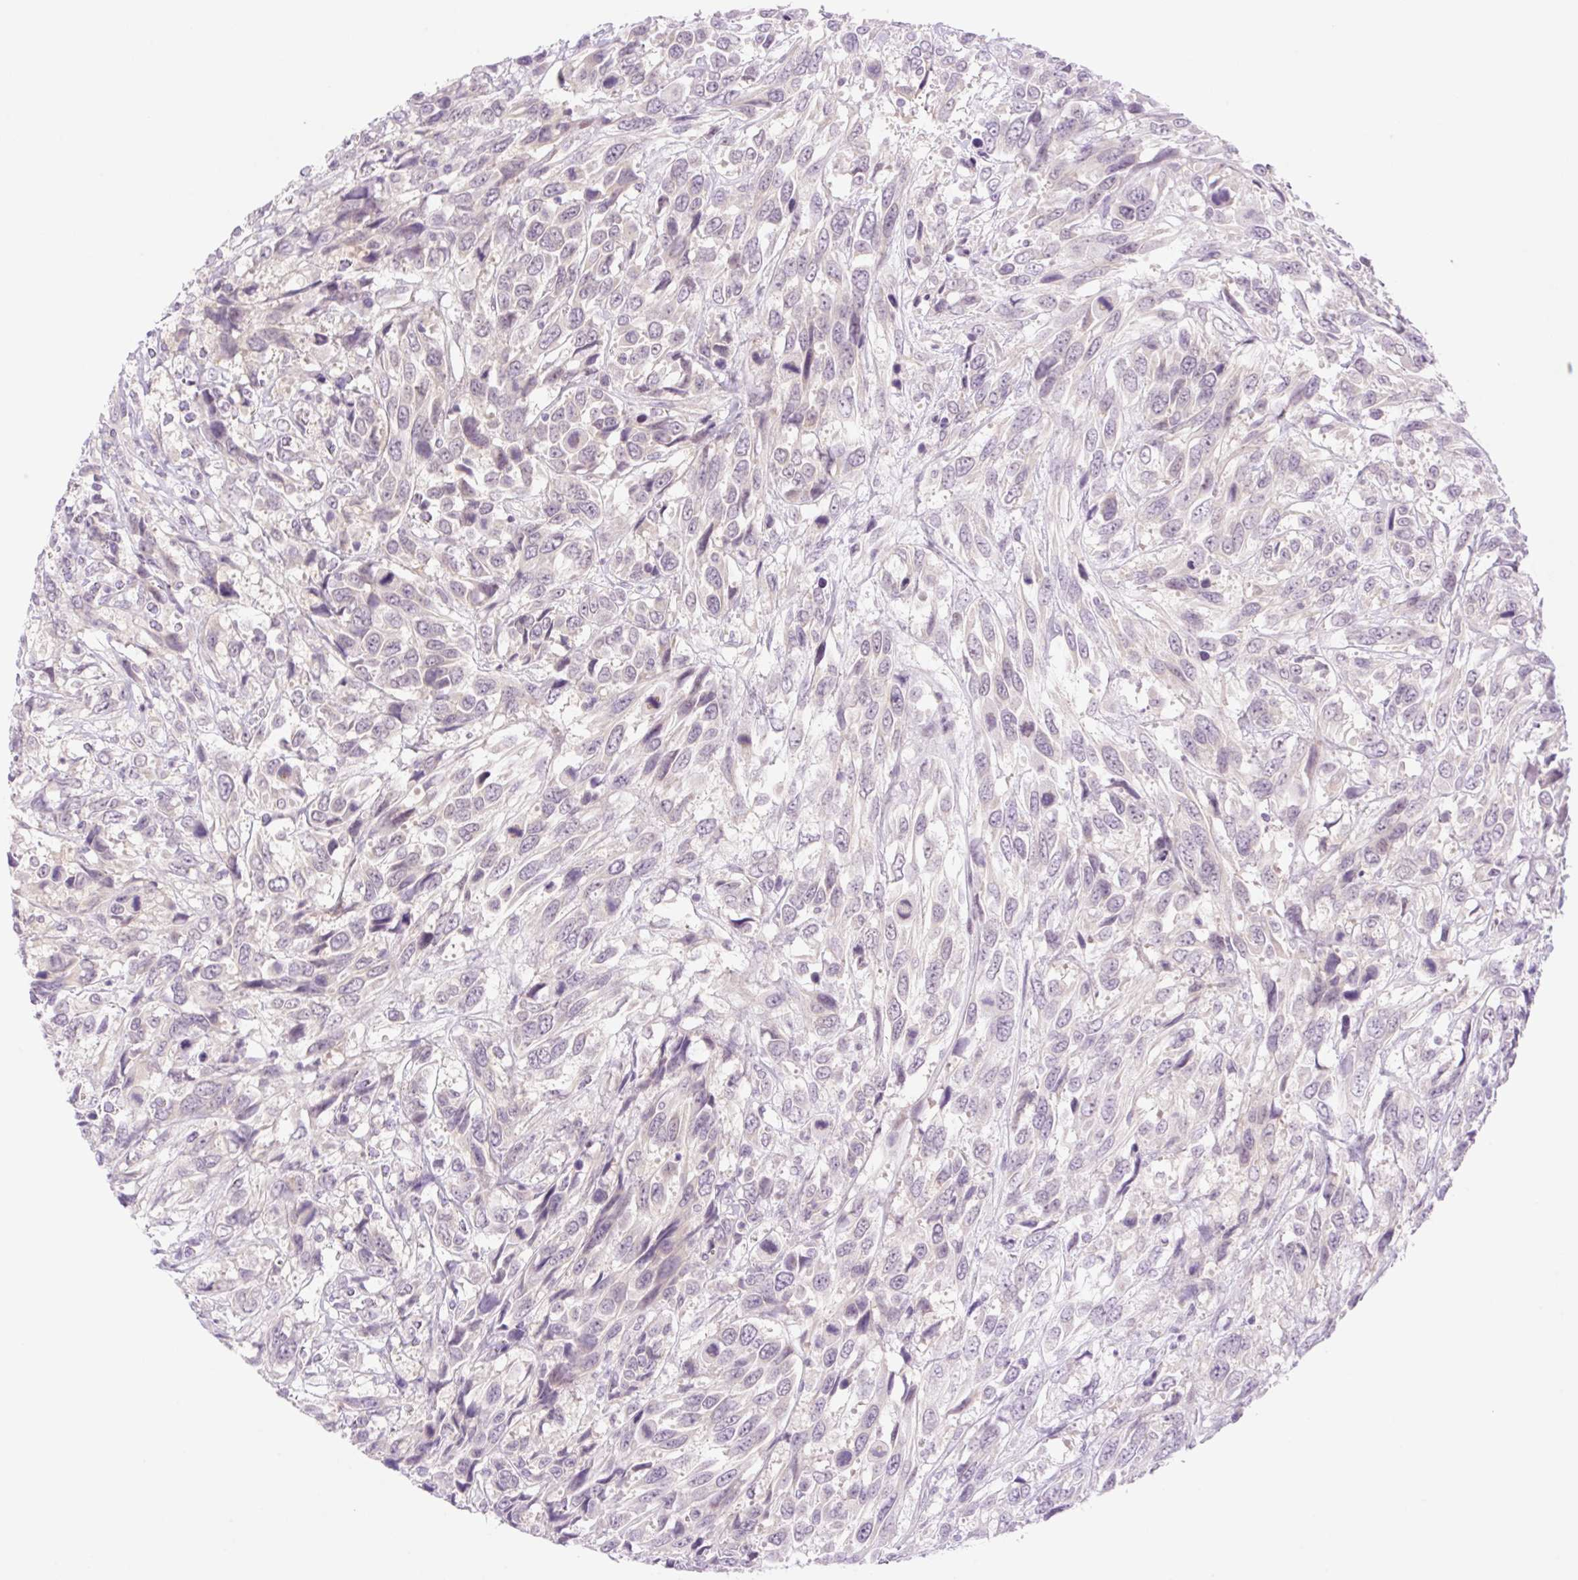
{"staining": {"intensity": "negative", "quantity": "none", "location": "none"}, "tissue": "urothelial cancer", "cell_type": "Tumor cells", "image_type": "cancer", "snomed": [{"axis": "morphology", "description": "Urothelial carcinoma, High grade"}, {"axis": "topography", "description": "Urinary bladder"}], "caption": "This is an immunohistochemistry (IHC) image of urothelial cancer. There is no expression in tumor cells.", "gene": "SPRYD4", "patient": {"sex": "female", "age": 70}}